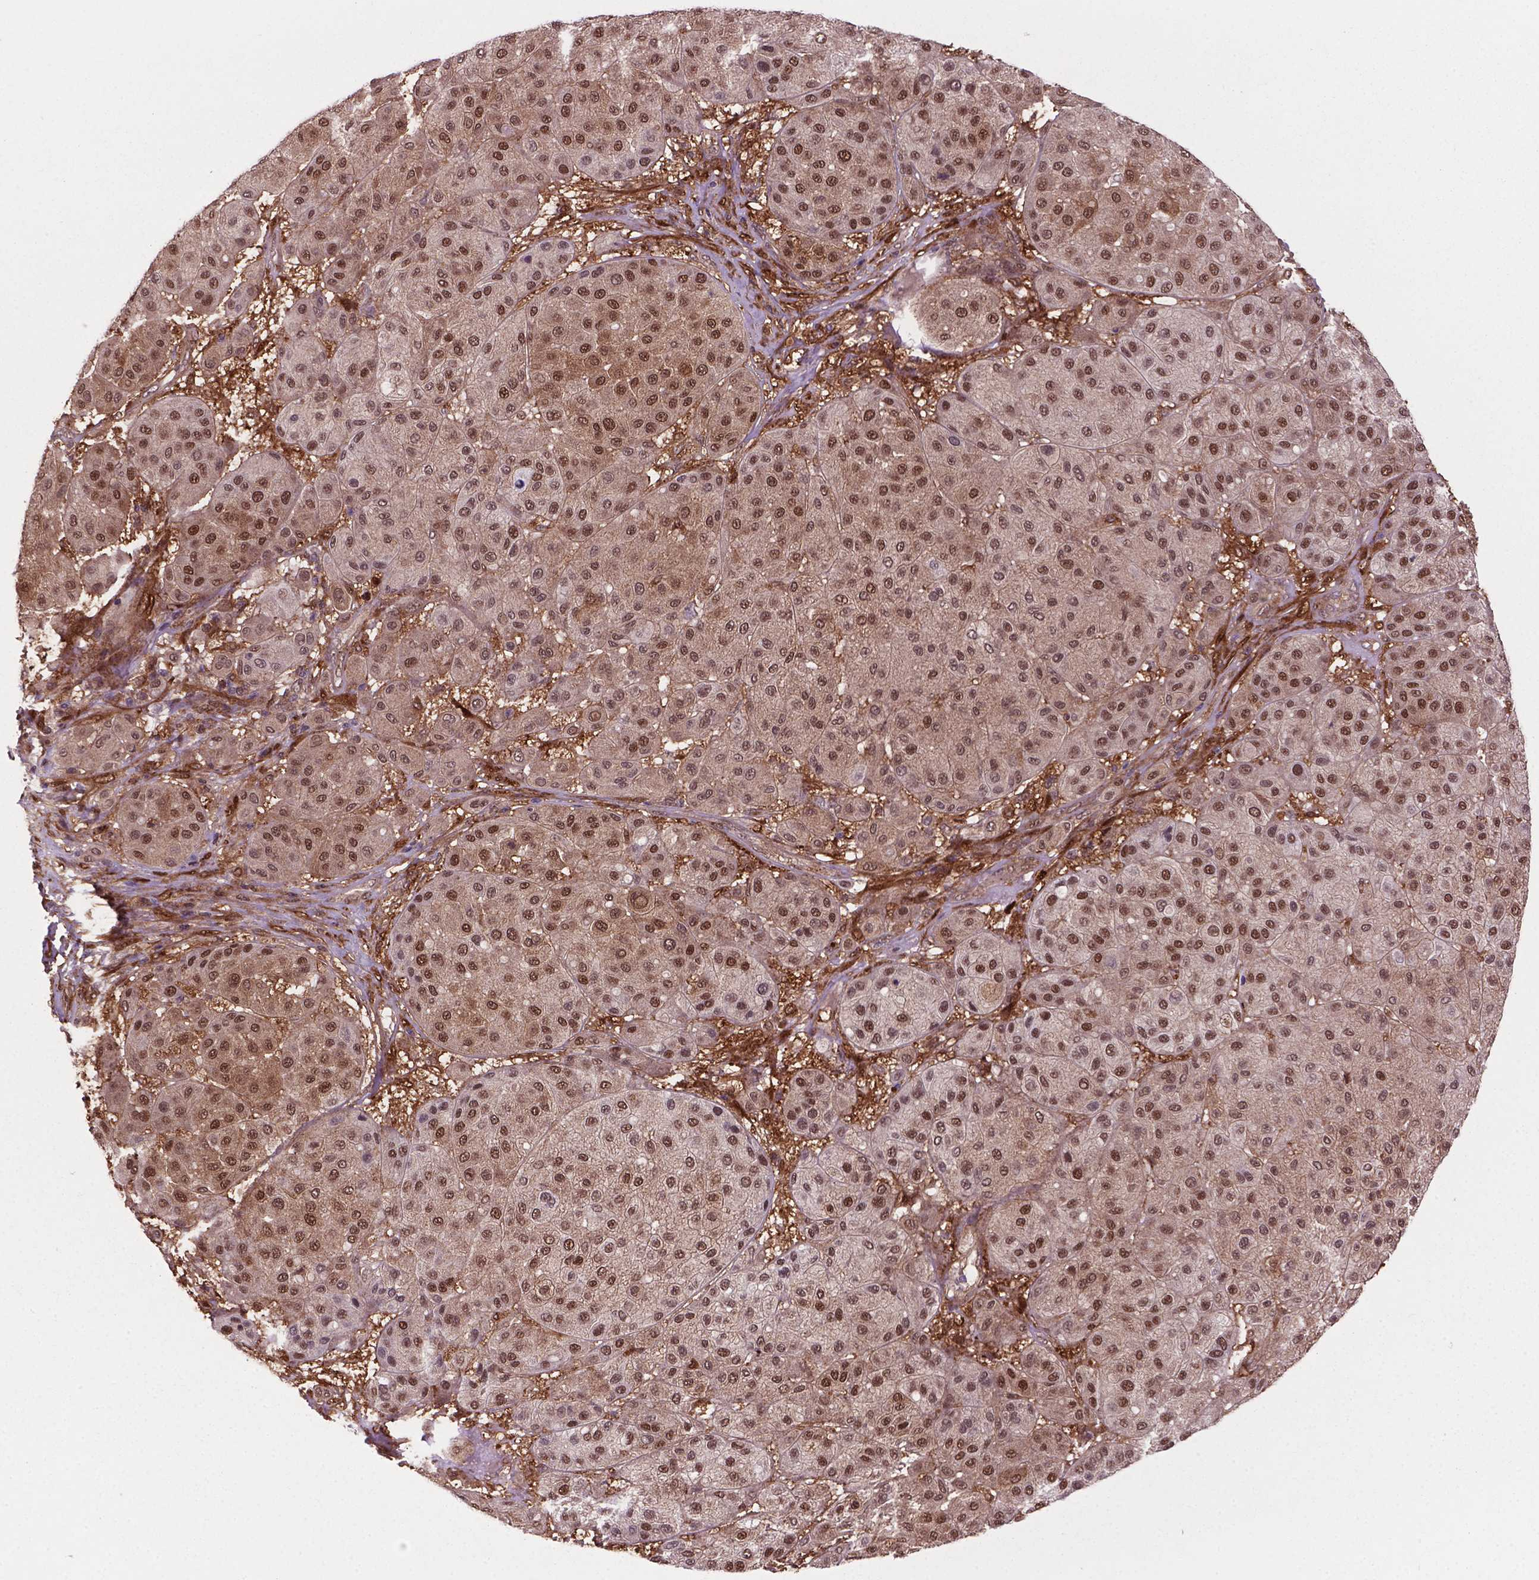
{"staining": {"intensity": "weak", "quantity": ">75%", "location": "cytoplasmic/membranous,nuclear"}, "tissue": "melanoma", "cell_type": "Tumor cells", "image_type": "cancer", "snomed": [{"axis": "morphology", "description": "Malignant melanoma, Metastatic site"}, {"axis": "topography", "description": "Smooth muscle"}], "caption": "Malignant melanoma (metastatic site) tissue displays weak cytoplasmic/membranous and nuclear expression in approximately >75% of tumor cells", "gene": "PLIN3", "patient": {"sex": "male", "age": 41}}